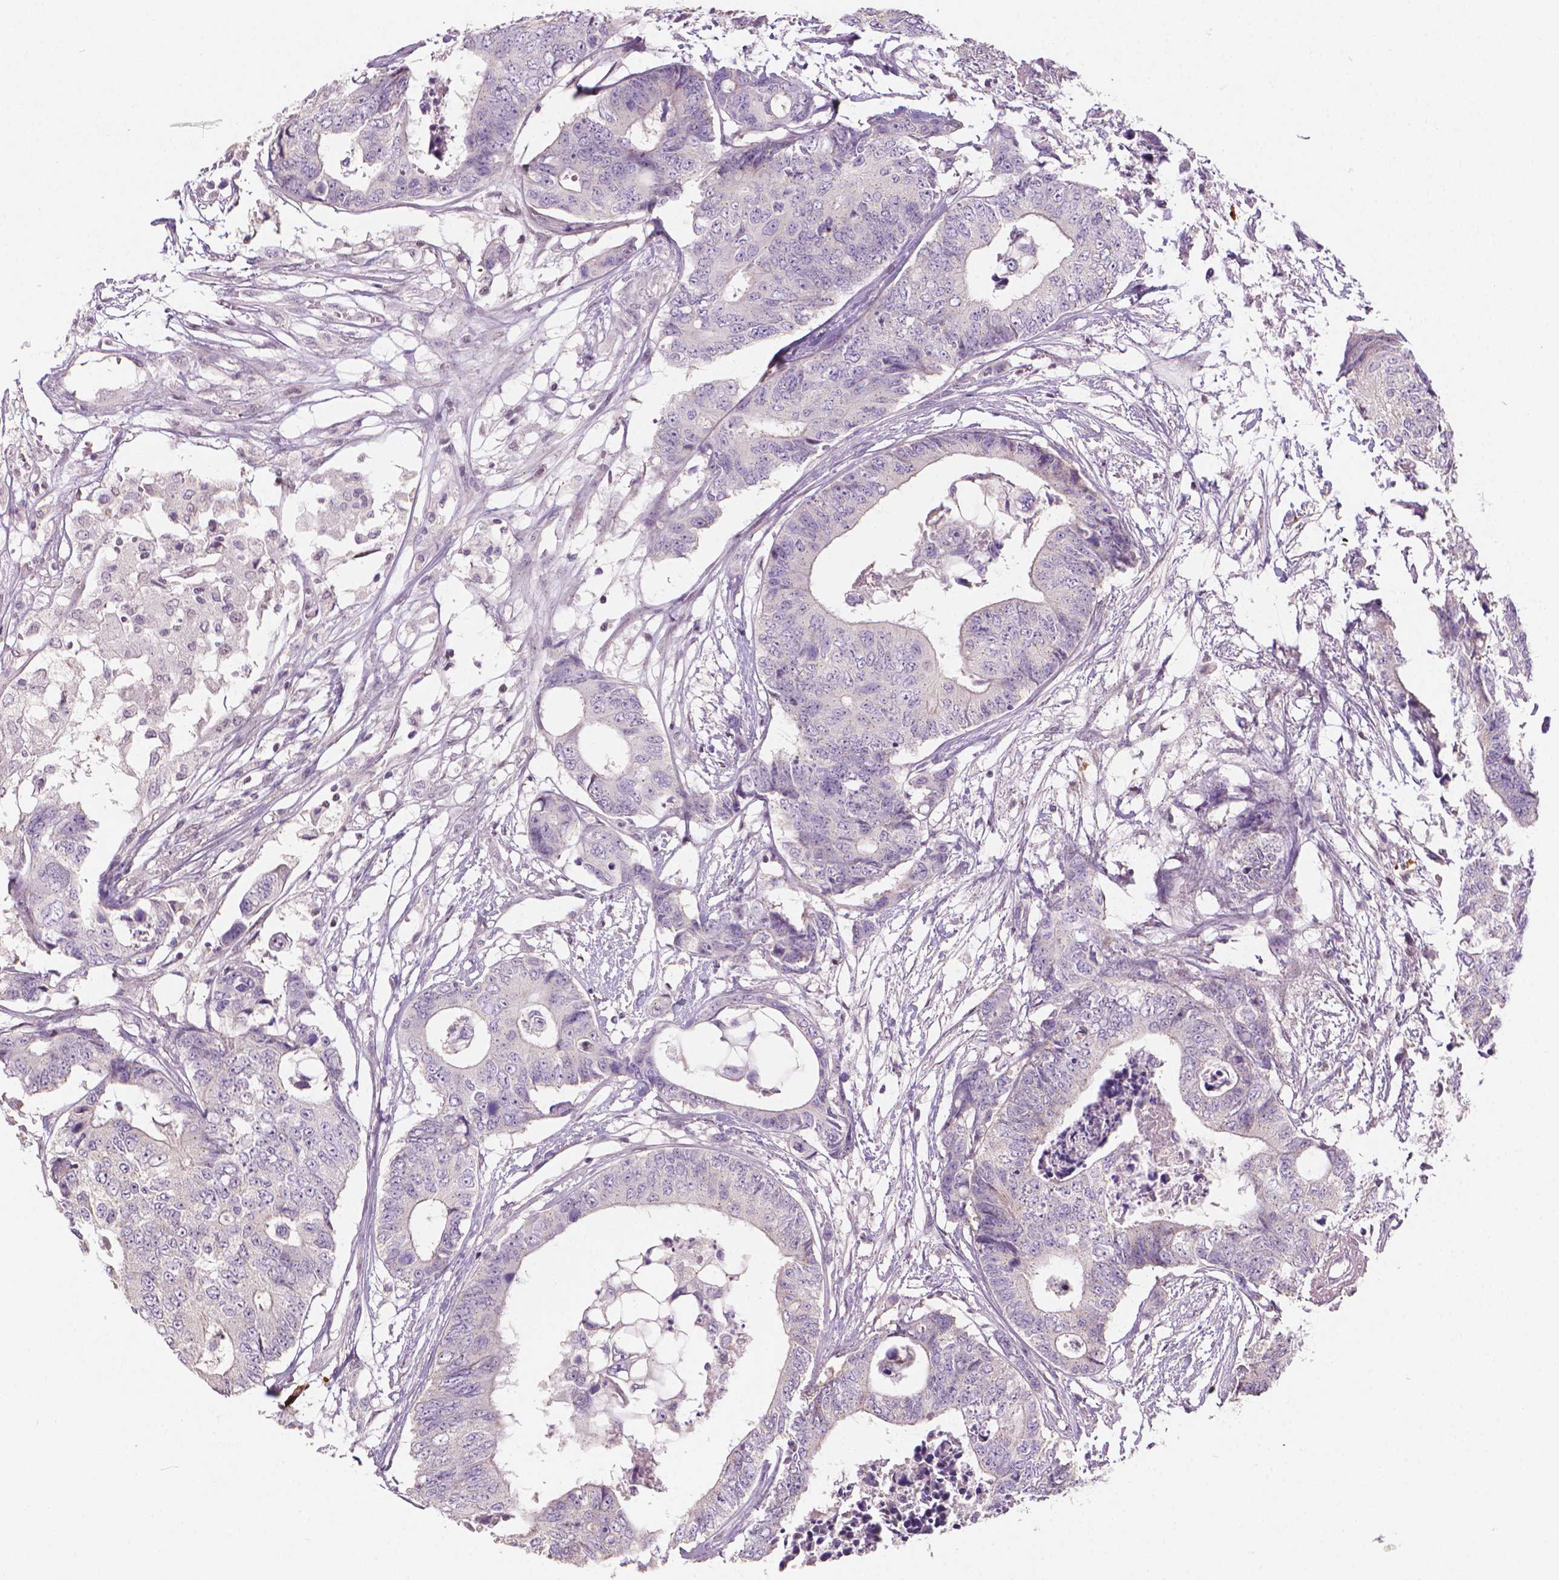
{"staining": {"intensity": "negative", "quantity": "none", "location": "none"}, "tissue": "colorectal cancer", "cell_type": "Tumor cells", "image_type": "cancer", "snomed": [{"axis": "morphology", "description": "Adenocarcinoma, NOS"}, {"axis": "topography", "description": "Colon"}], "caption": "Micrograph shows no significant protein staining in tumor cells of colorectal cancer (adenocarcinoma).", "gene": "NCAN", "patient": {"sex": "female", "age": 48}}